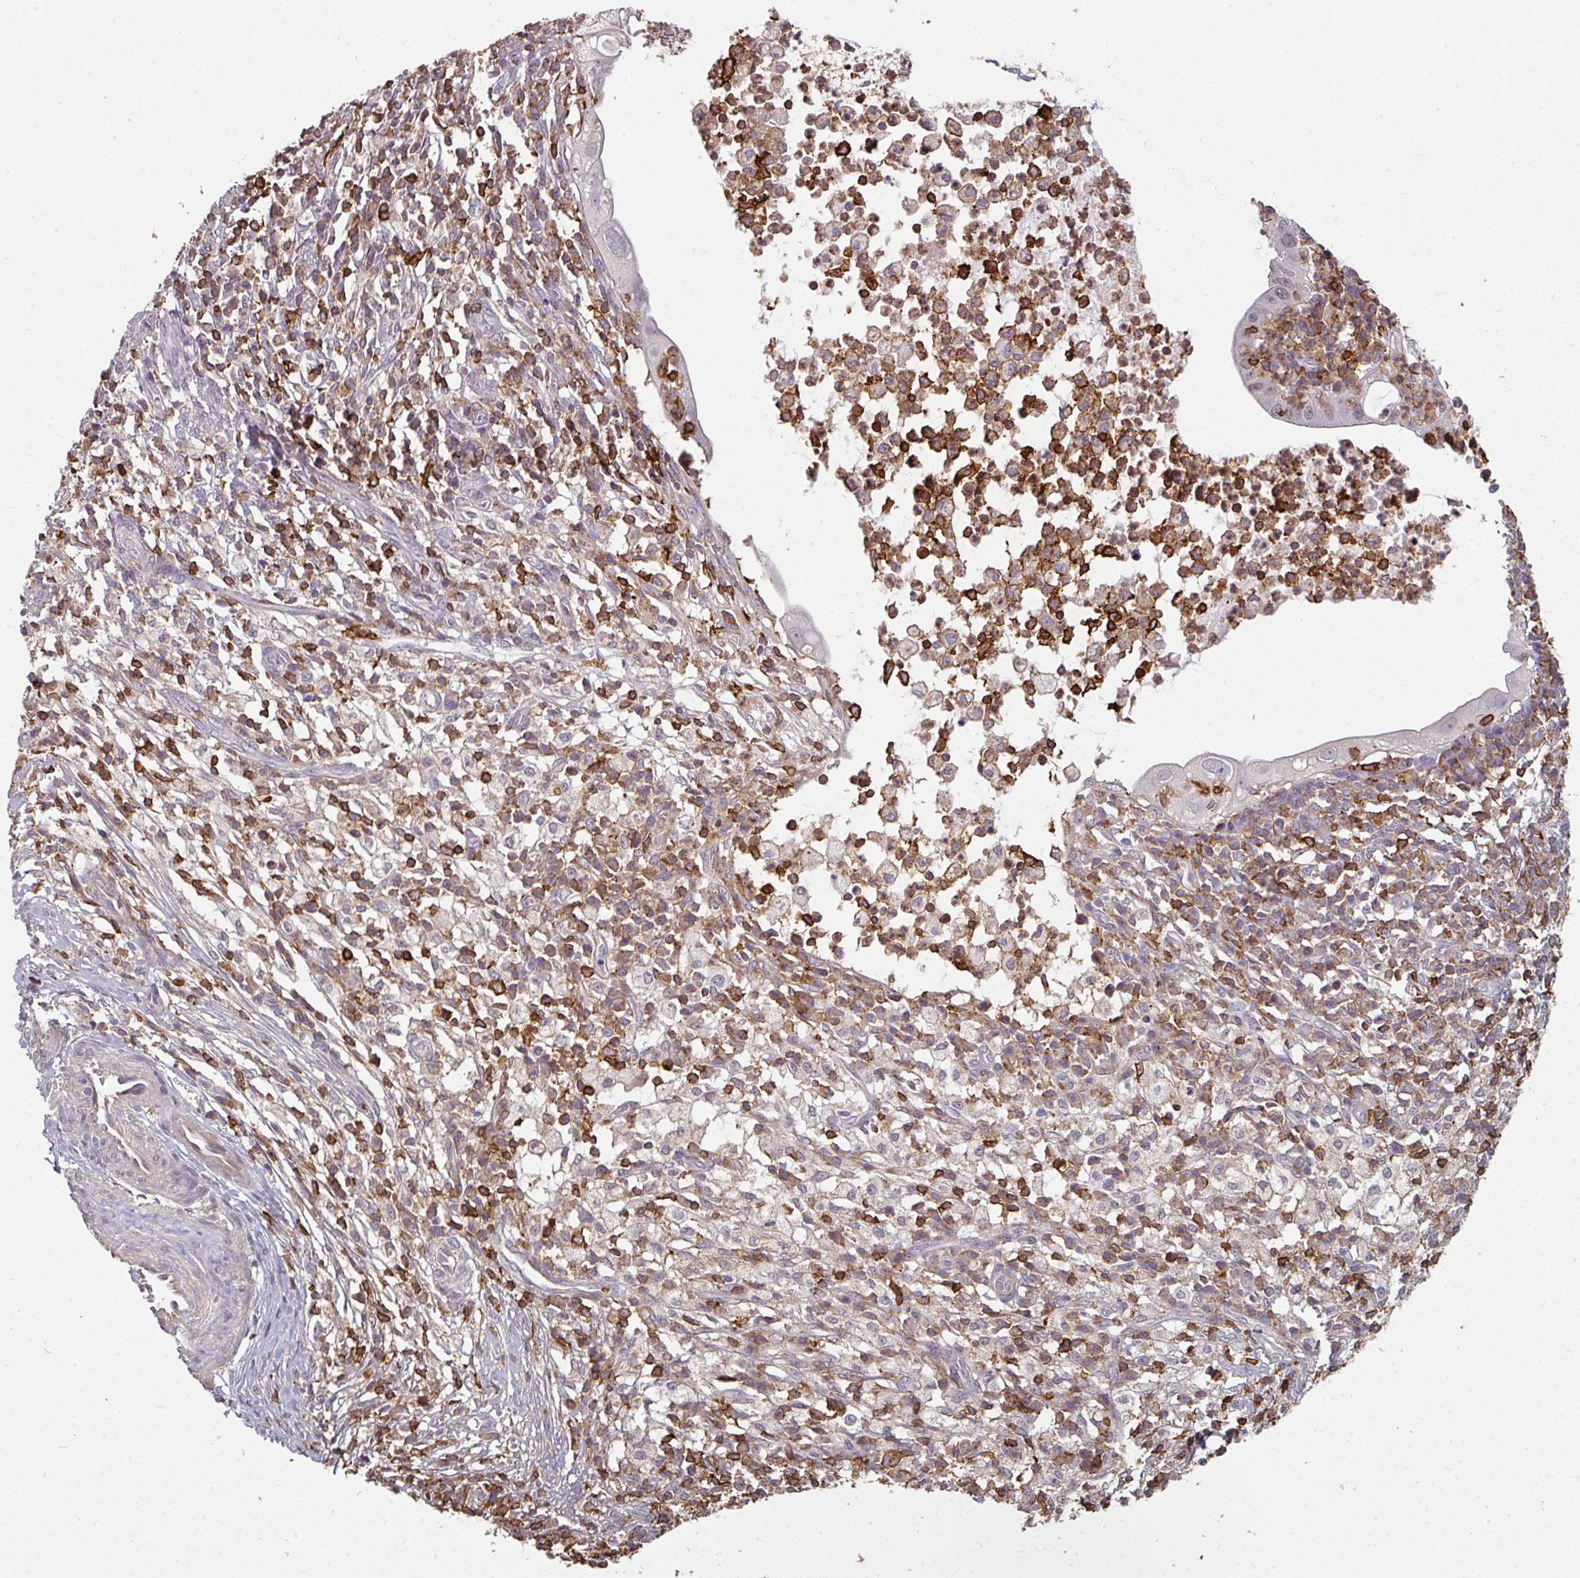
{"staining": {"intensity": "negative", "quantity": "none", "location": "none"}, "tissue": "cervical cancer", "cell_type": "Tumor cells", "image_type": "cancer", "snomed": [{"axis": "morphology", "description": "Adenocarcinoma, NOS"}, {"axis": "topography", "description": "Cervix"}], "caption": "Cervical adenocarcinoma was stained to show a protein in brown. There is no significant expression in tumor cells.", "gene": "OLFML2B", "patient": {"sex": "female", "age": 36}}